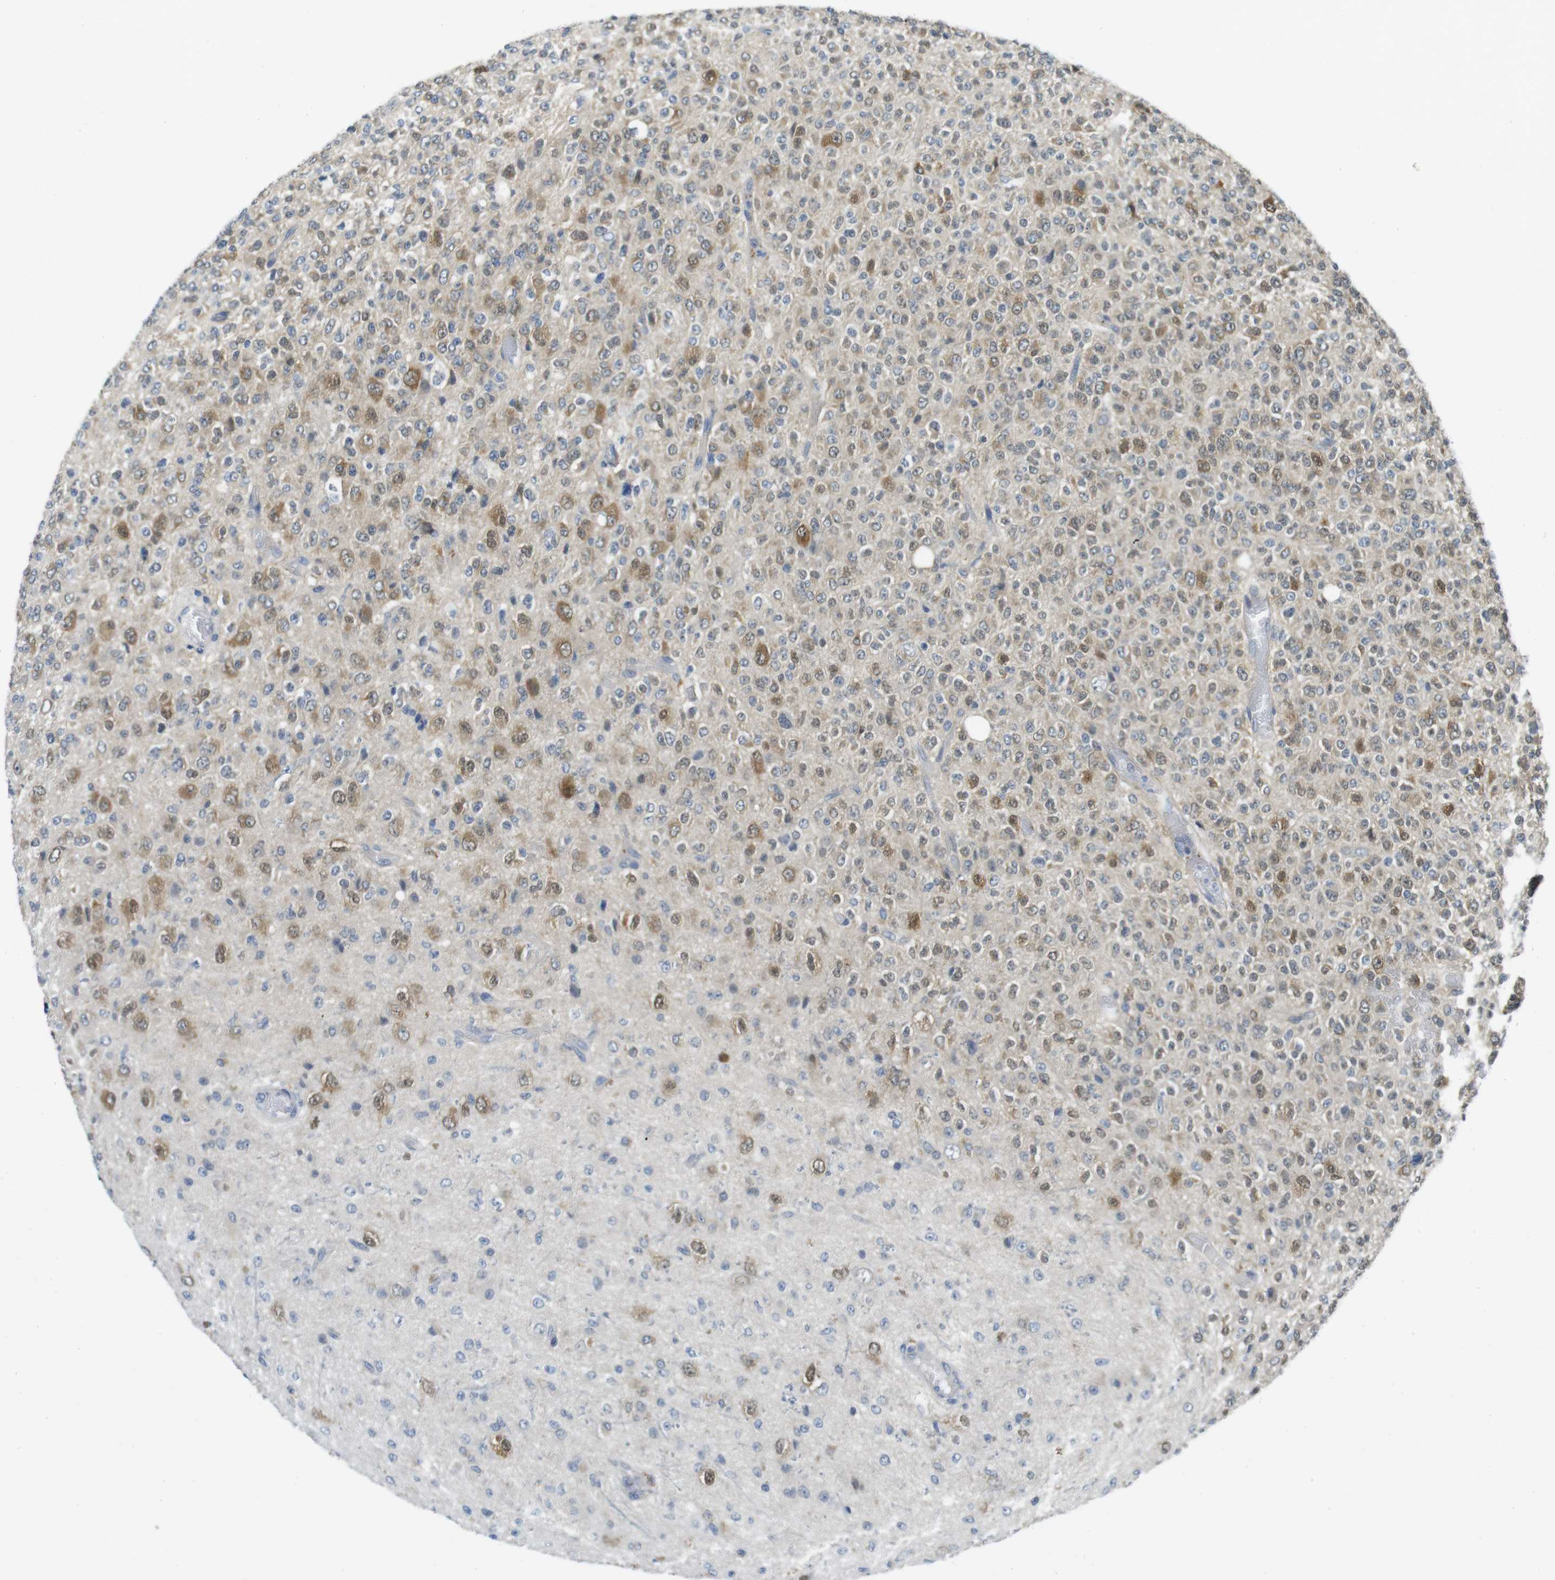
{"staining": {"intensity": "moderate", "quantity": "25%-75%", "location": "cytoplasmic/membranous"}, "tissue": "glioma", "cell_type": "Tumor cells", "image_type": "cancer", "snomed": [{"axis": "morphology", "description": "Glioma, malignant, High grade"}, {"axis": "topography", "description": "pancreas cauda"}], "caption": "Human malignant glioma (high-grade) stained for a protein (brown) demonstrates moderate cytoplasmic/membranous positive positivity in approximately 25%-75% of tumor cells.", "gene": "CASP2", "patient": {"sex": "male", "age": 60}}